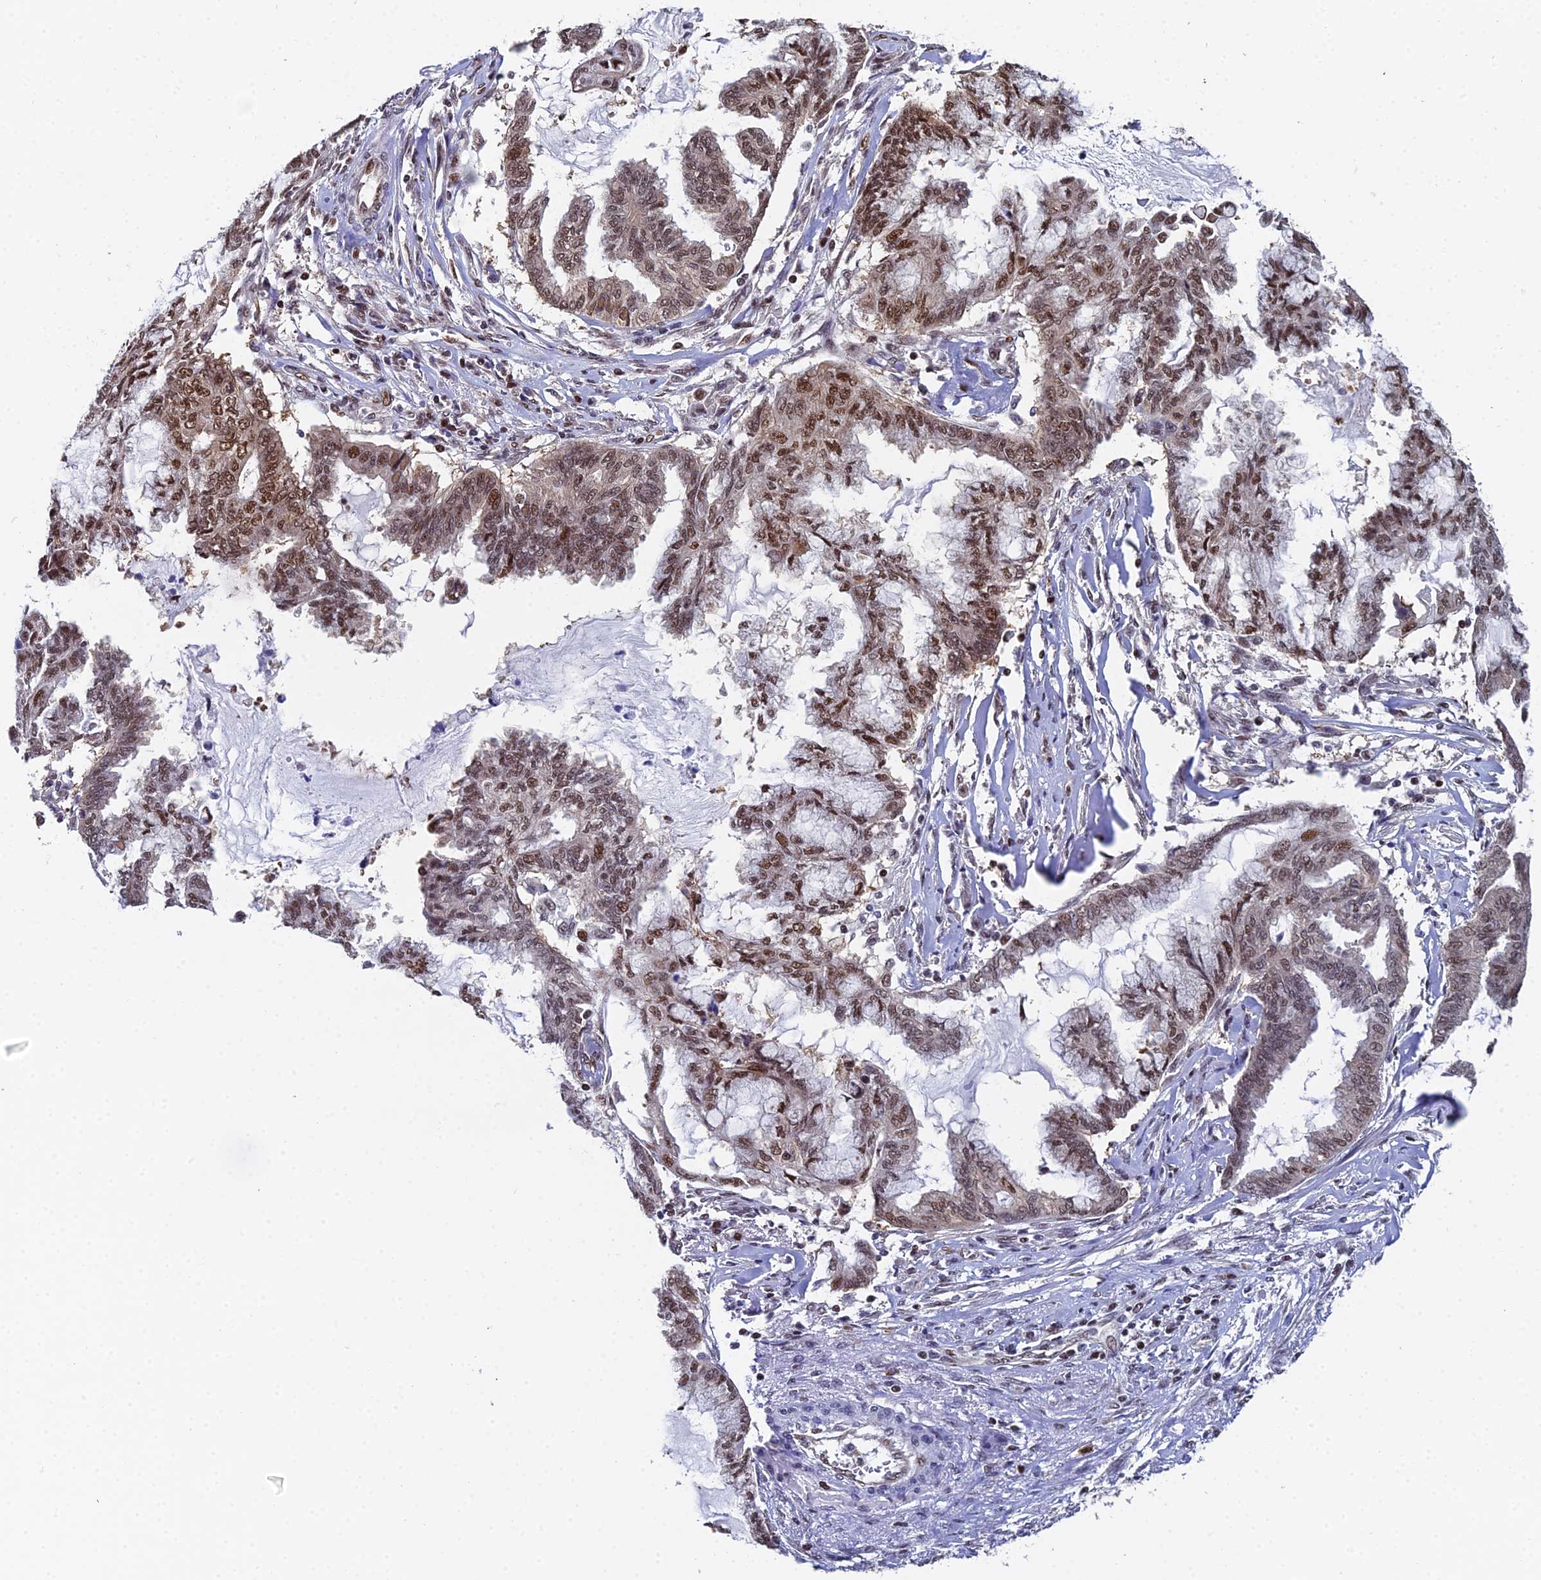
{"staining": {"intensity": "moderate", "quantity": ">75%", "location": "nuclear"}, "tissue": "endometrial cancer", "cell_type": "Tumor cells", "image_type": "cancer", "snomed": [{"axis": "morphology", "description": "Adenocarcinoma, NOS"}, {"axis": "topography", "description": "Endometrium"}], "caption": "A micrograph of human endometrial adenocarcinoma stained for a protein reveals moderate nuclear brown staining in tumor cells.", "gene": "TIFA", "patient": {"sex": "female", "age": 86}}